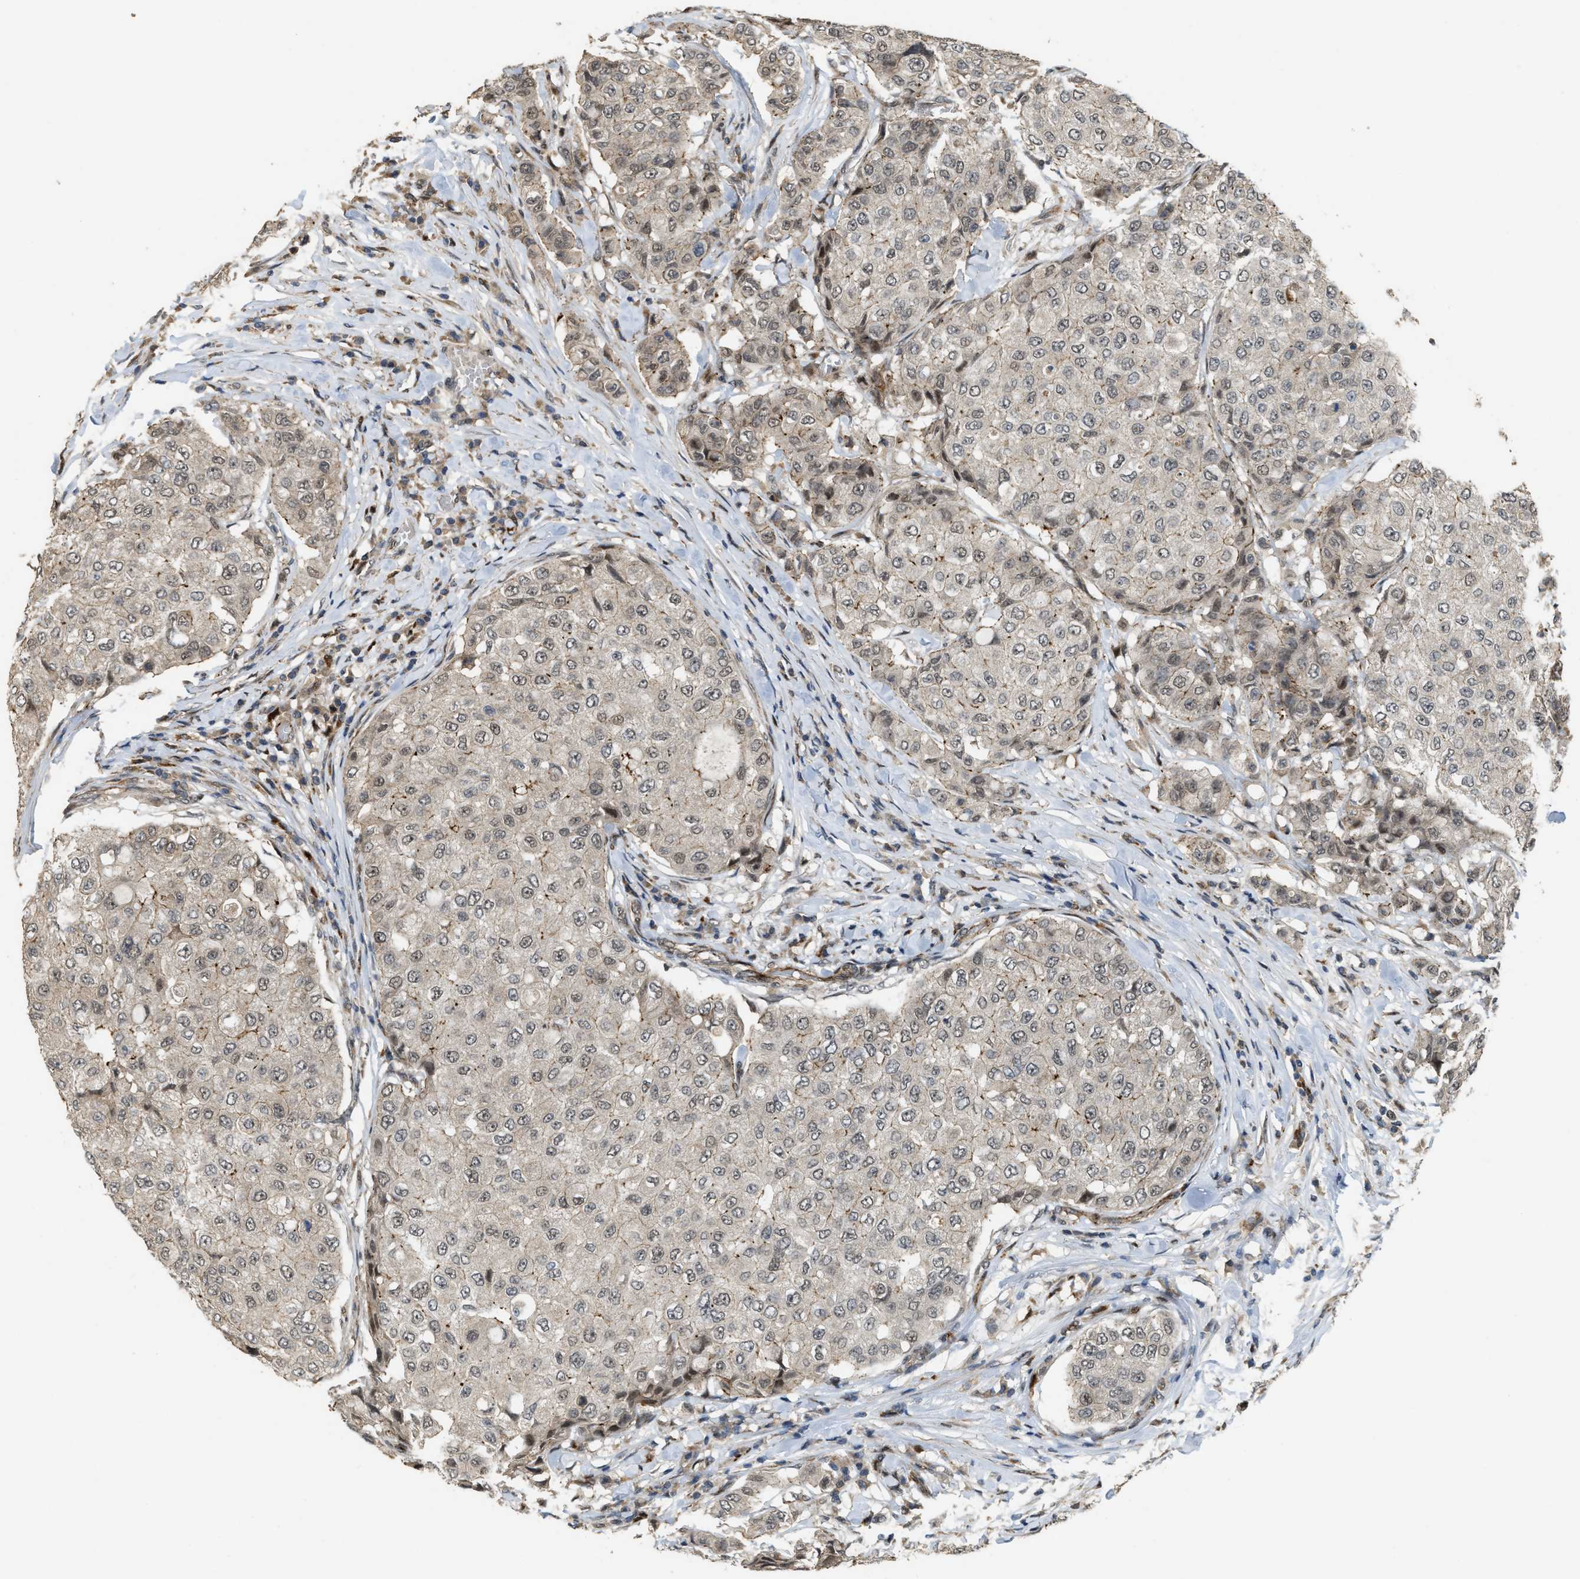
{"staining": {"intensity": "weak", "quantity": "<25%", "location": "cytoplasmic/membranous,nuclear"}, "tissue": "breast cancer", "cell_type": "Tumor cells", "image_type": "cancer", "snomed": [{"axis": "morphology", "description": "Duct carcinoma"}, {"axis": "topography", "description": "Breast"}], "caption": "Immunohistochemical staining of human breast cancer (intraductal carcinoma) displays no significant expression in tumor cells.", "gene": "DPF2", "patient": {"sex": "female", "age": 27}}